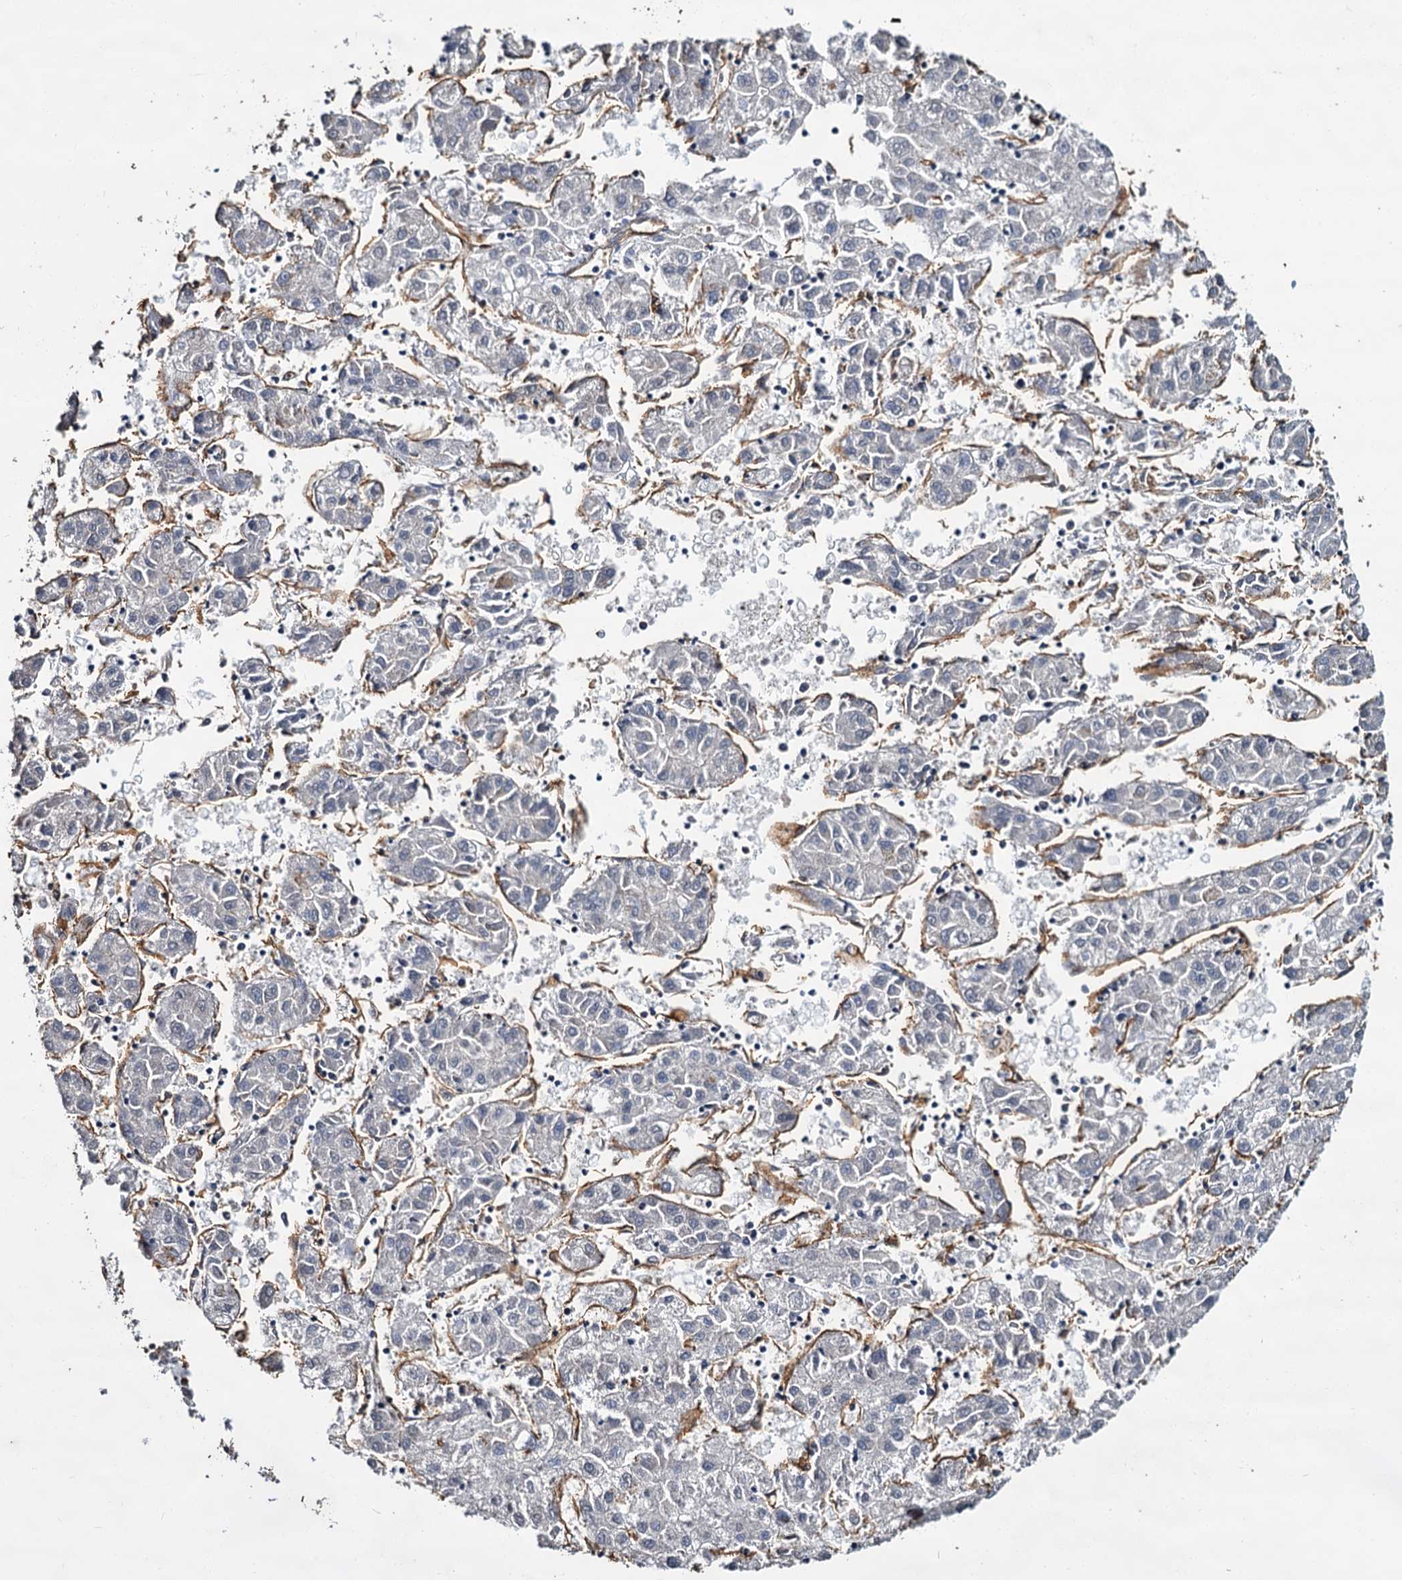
{"staining": {"intensity": "negative", "quantity": "none", "location": "none"}, "tissue": "liver cancer", "cell_type": "Tumor cells", "image_type": "cancer", "snomed": [{"axis": "morphology", "description": "Carcinoma, Hepatocellular, NOS"}, {"axis": "topography", "description": "Liver"}], "caption": "Hepatocellular carcinoma (liver) stained for a protein using immunohistochemistry (IHC) displays no staining tumor cells.", "gene": "CACNA1C", "patient": {"sex": "male", "age": 72}}